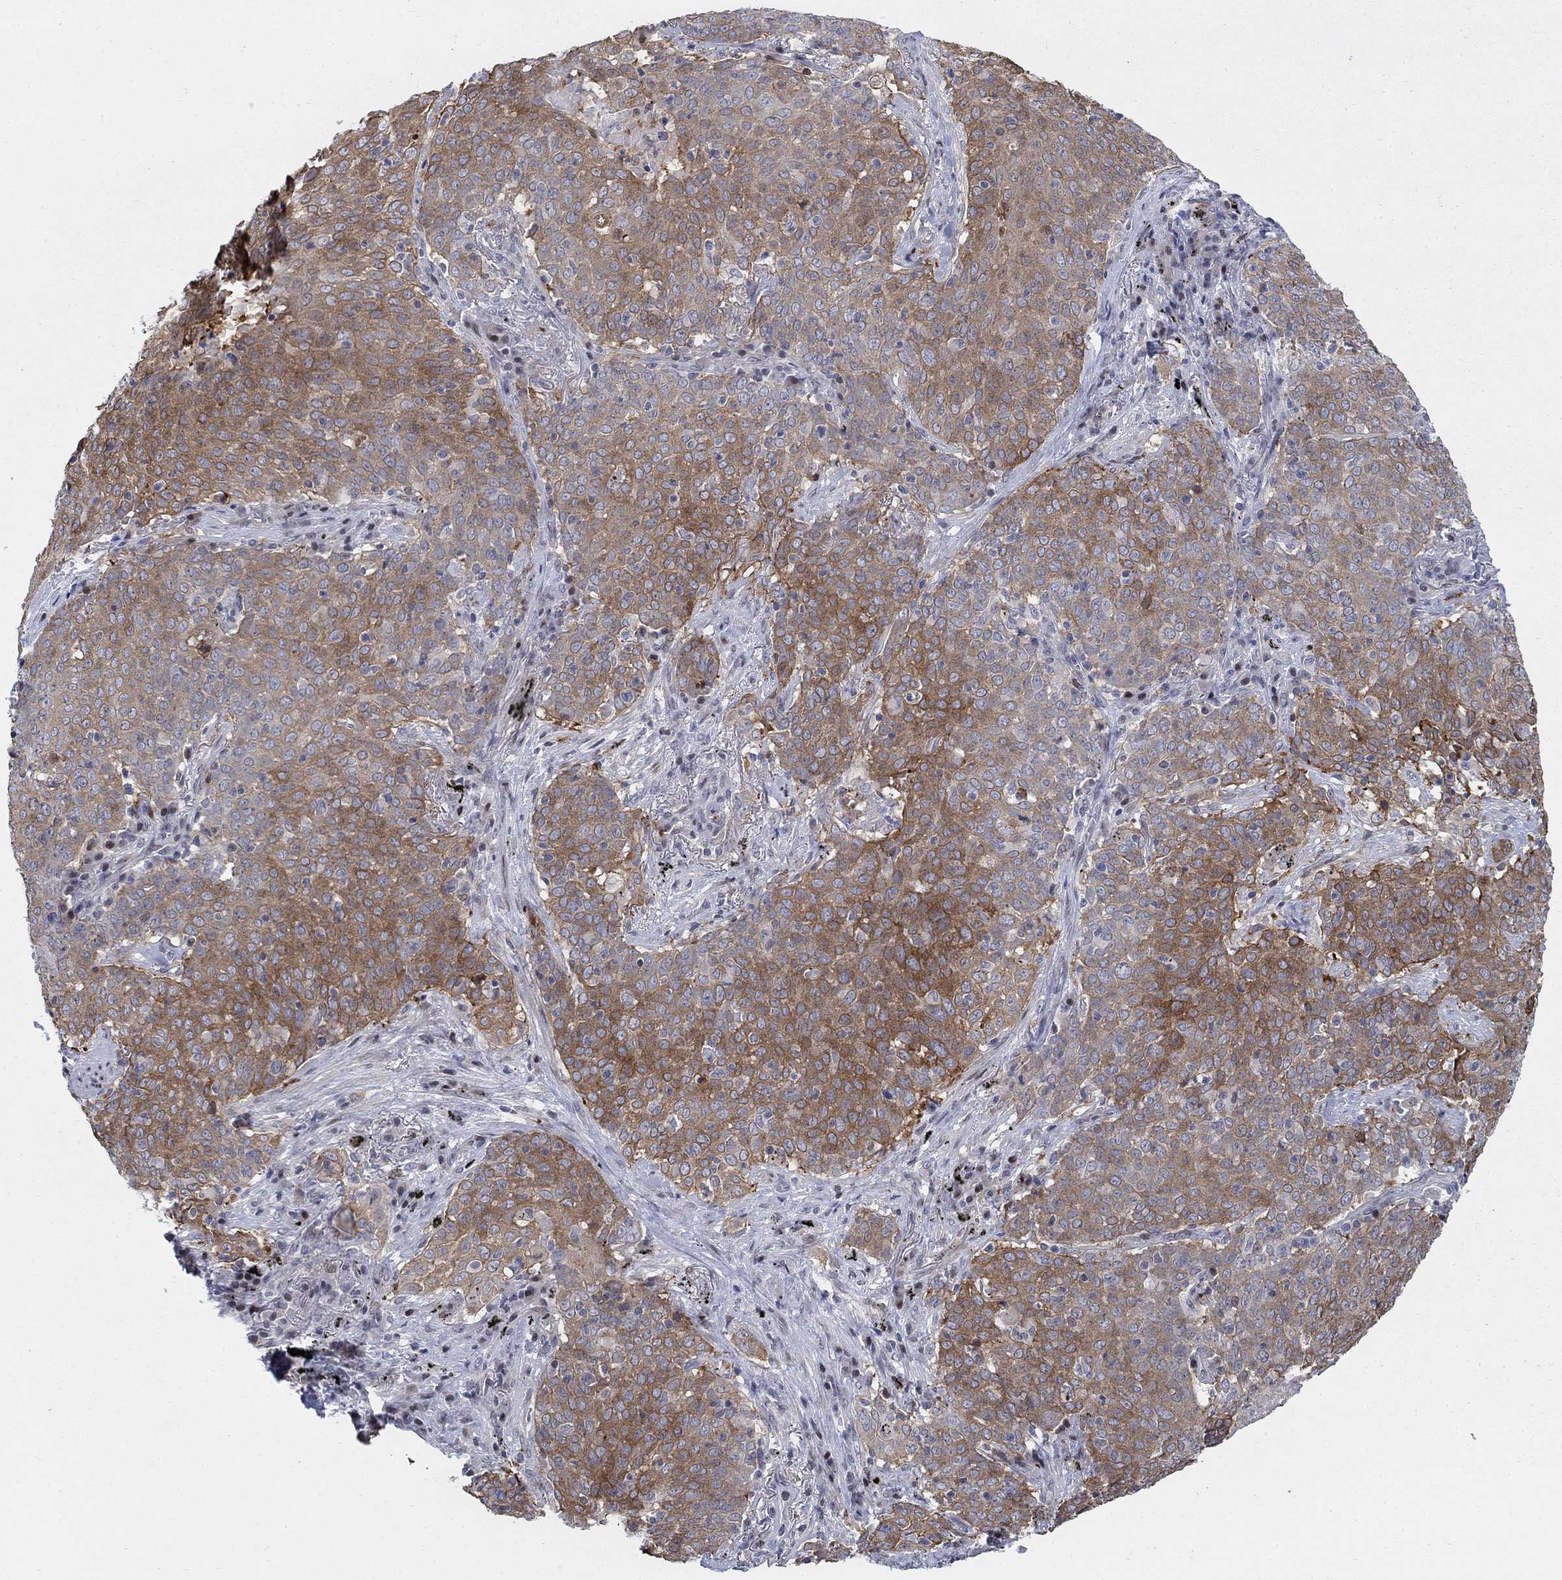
{"staining": {"intensity": "moderate", "quantity": "<25%", "location": "nuclear"}, "tissue": "lung cancer", "cell_type": "Tumor cells", "image_type": "cancer", "snomed": [{"axis": "morphology", "description": "Squamous cell carcinoma, NOS"}, {"axis": "topography", "description": "Lung"}], "caption": "Immunohistochemistry (IHC) of human lung squamous cell carcinoma displays low levels of moderate nuclear expression in approximately <25% of tumor cells.", "gene": "MYO3A", "patient": {"sex": "male", "age": 82}}